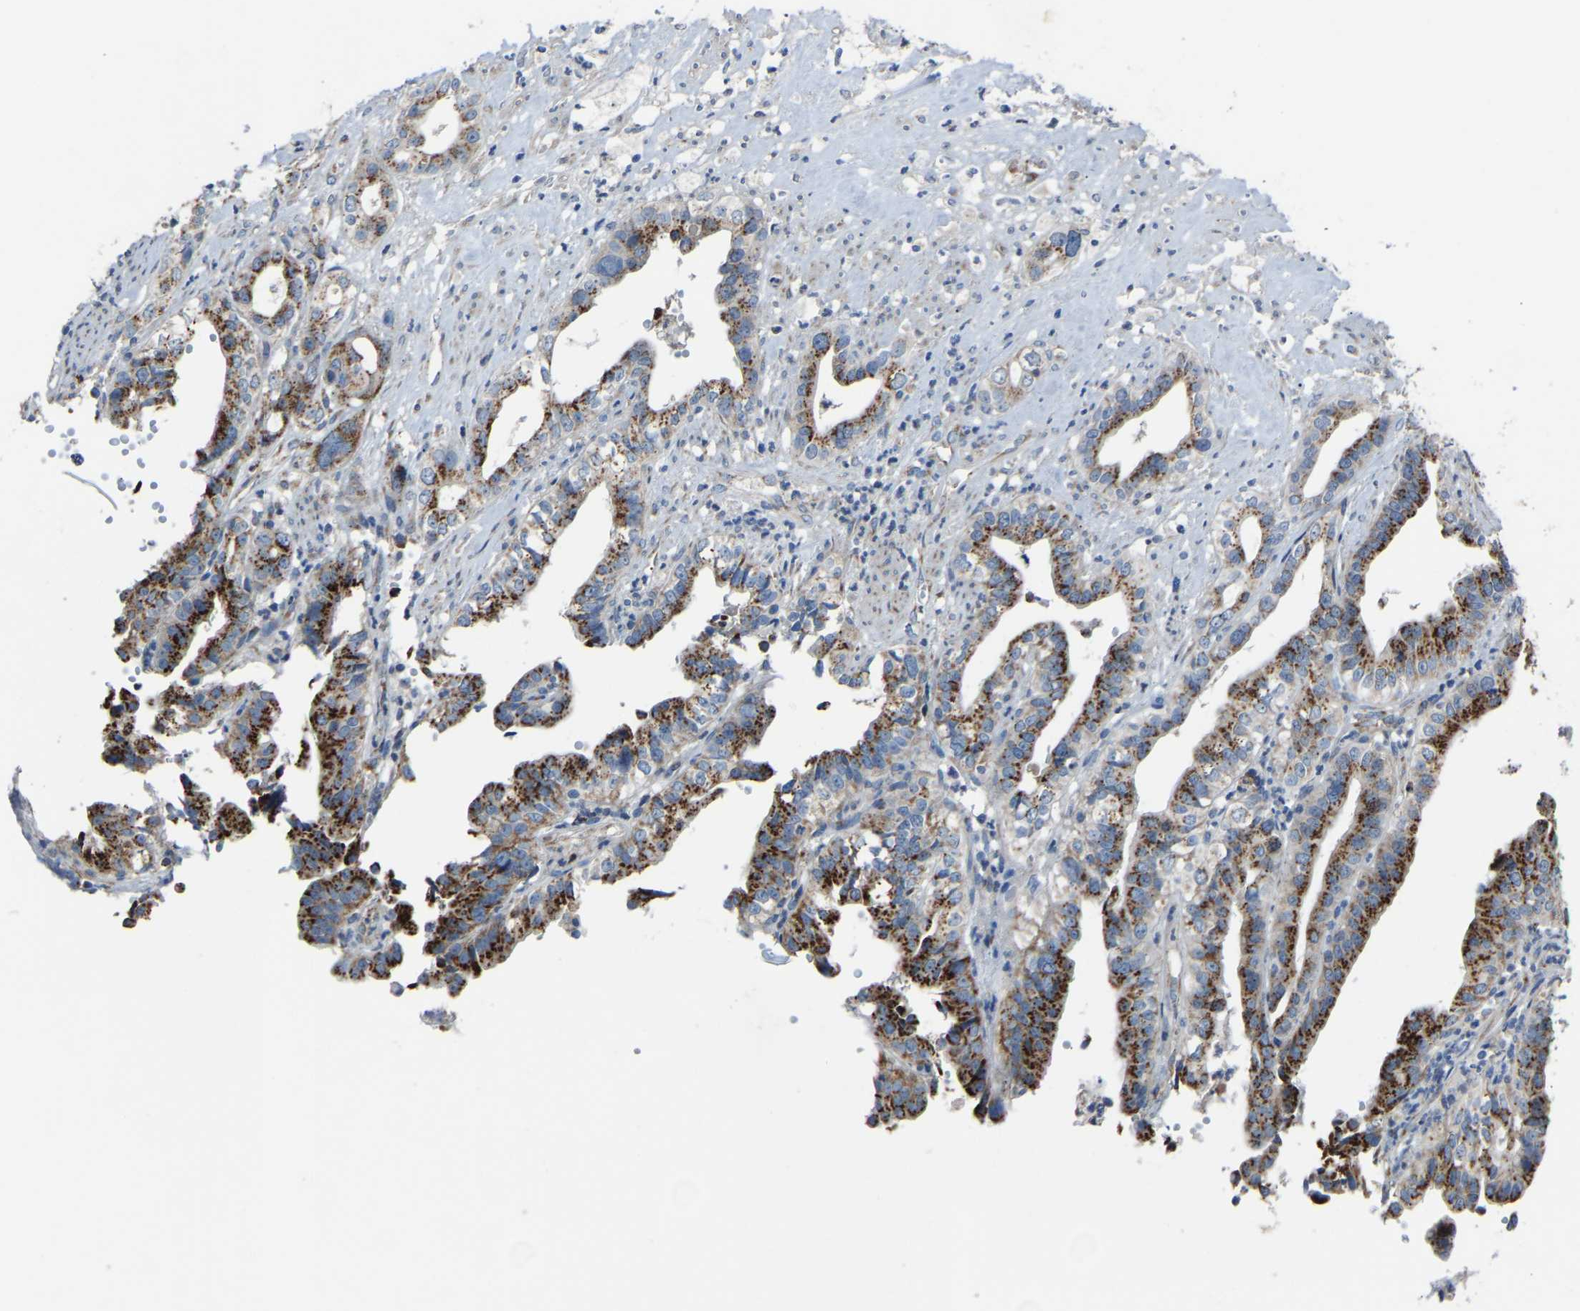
{"staining": {"intensity": "strong", "quantity": ">75%", "location": "cytoplasmic/membranous"}, "tissue": "liver cancer", "cell_type": "Tumor cells", "image_type": "cancer", "snomed": [{"axis": "morphology", "description": "Cholangiocarcinoma"}, {"axis": "topography", "description": "Liver"}], "caption": "A brown stain labels strong cytoplasmic/membranous expression of a protein in liver cholangiocarcinoma tumor cells. (IHC, brightfield microscopy, high magnification).", "gene": "CANT1", "patient": {"sex": "female", "age": 61}}